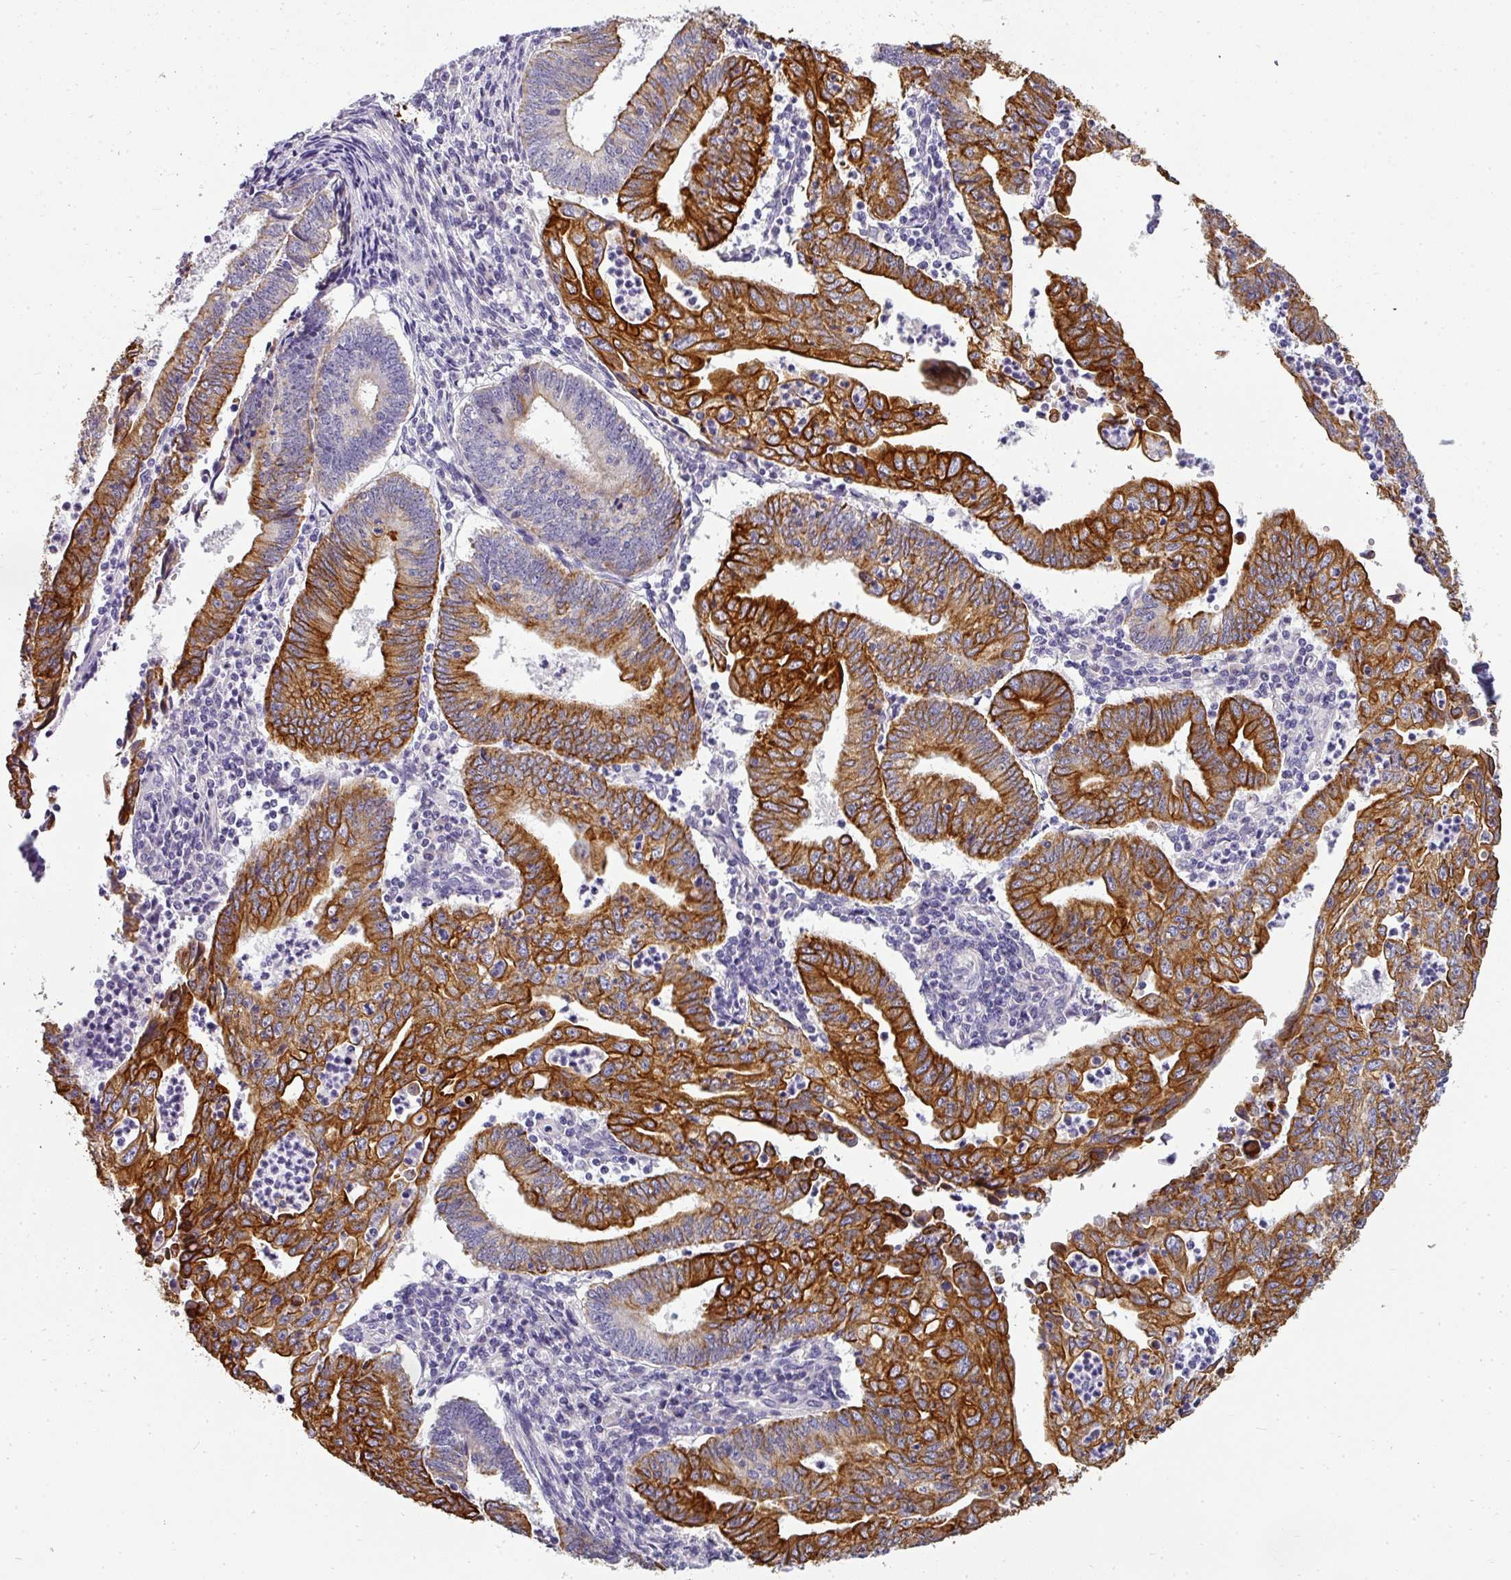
{"staining": {"intensity": "strong", "quantity": ">75%", "location": "cytoplasmic/membranous"}, "tissue": "endometrial cancer", "cell_type": "Tumor cells", "image_type": "cancer", "snomed": [{"axis": "morphology", "description": "Adenocarcinoma, NOS"}, {"axis": "topography", "description": "Endometrium"}], "caption": "The photomicrograph demonstrates staining of endometrial adenocarcinoma, revealing strong cytoplasmic/membranous protein staining (brown color) within tumor cells.", "gene": "ASXL3", "patient": {"sex": "female", "age": 60}}